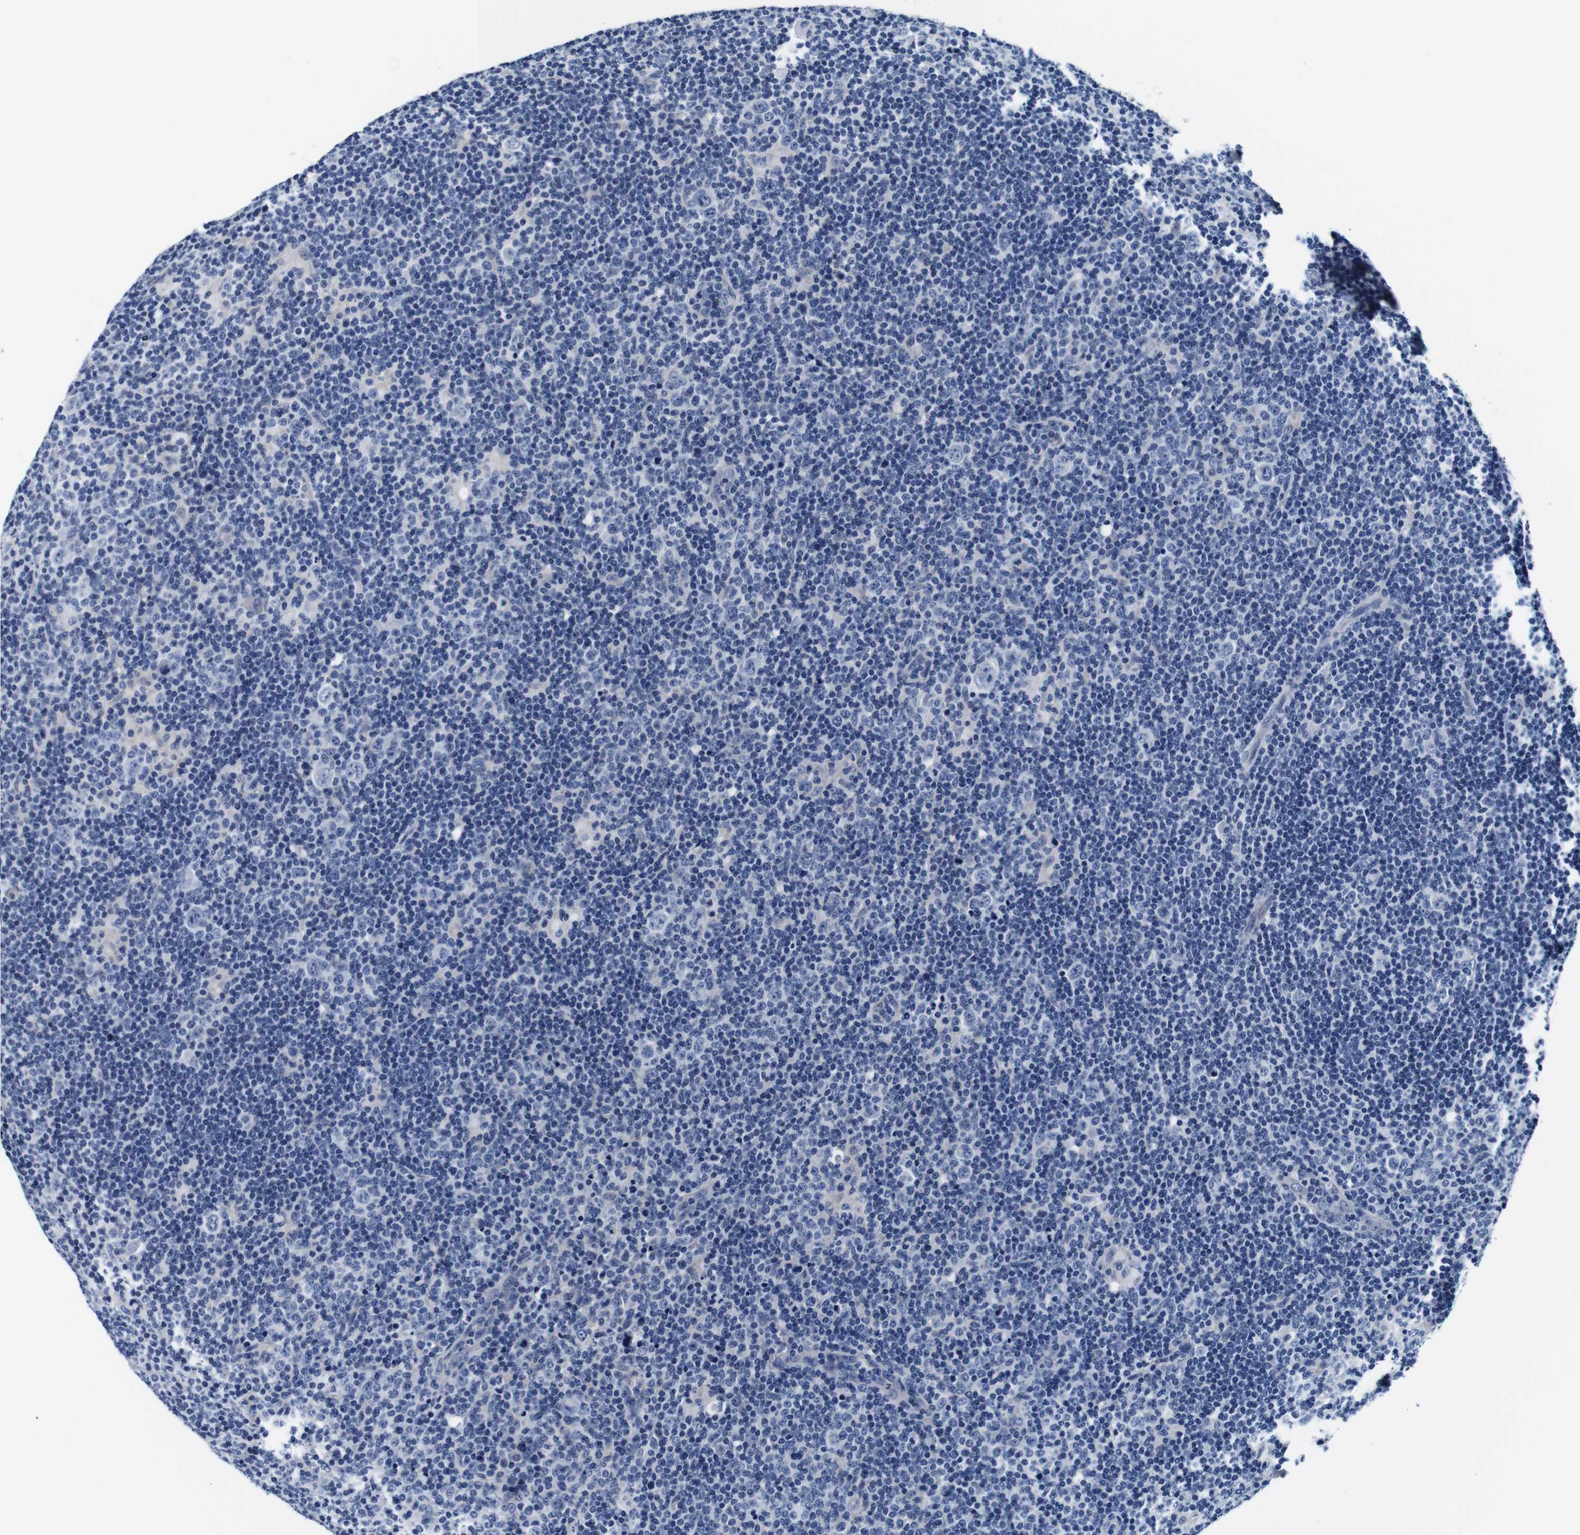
{"staining": {"intensity": "negative", "quantity": "none", "location": "none"}, "tissue": "lymphoma", "cell_type": "Tumor cells", "image_type": "cancer", "snomed": [{"axis": "morphology", "description": "Hodgkin's disease, NOS"}, {"axis": "topography", "description": "Lymph node"}], "caption": "DAB (3,3'-diaminobenzidine) immunohistochemical staining of human lymphoma displays no significant expression in tumor cells. (DAB (3,3'-diaminobenzidine) immunohistochemistry visualized using brightfield microscopy, high magnification).", "gene": "GP1BA", "patient": {"sex": "female", "age": 57}}